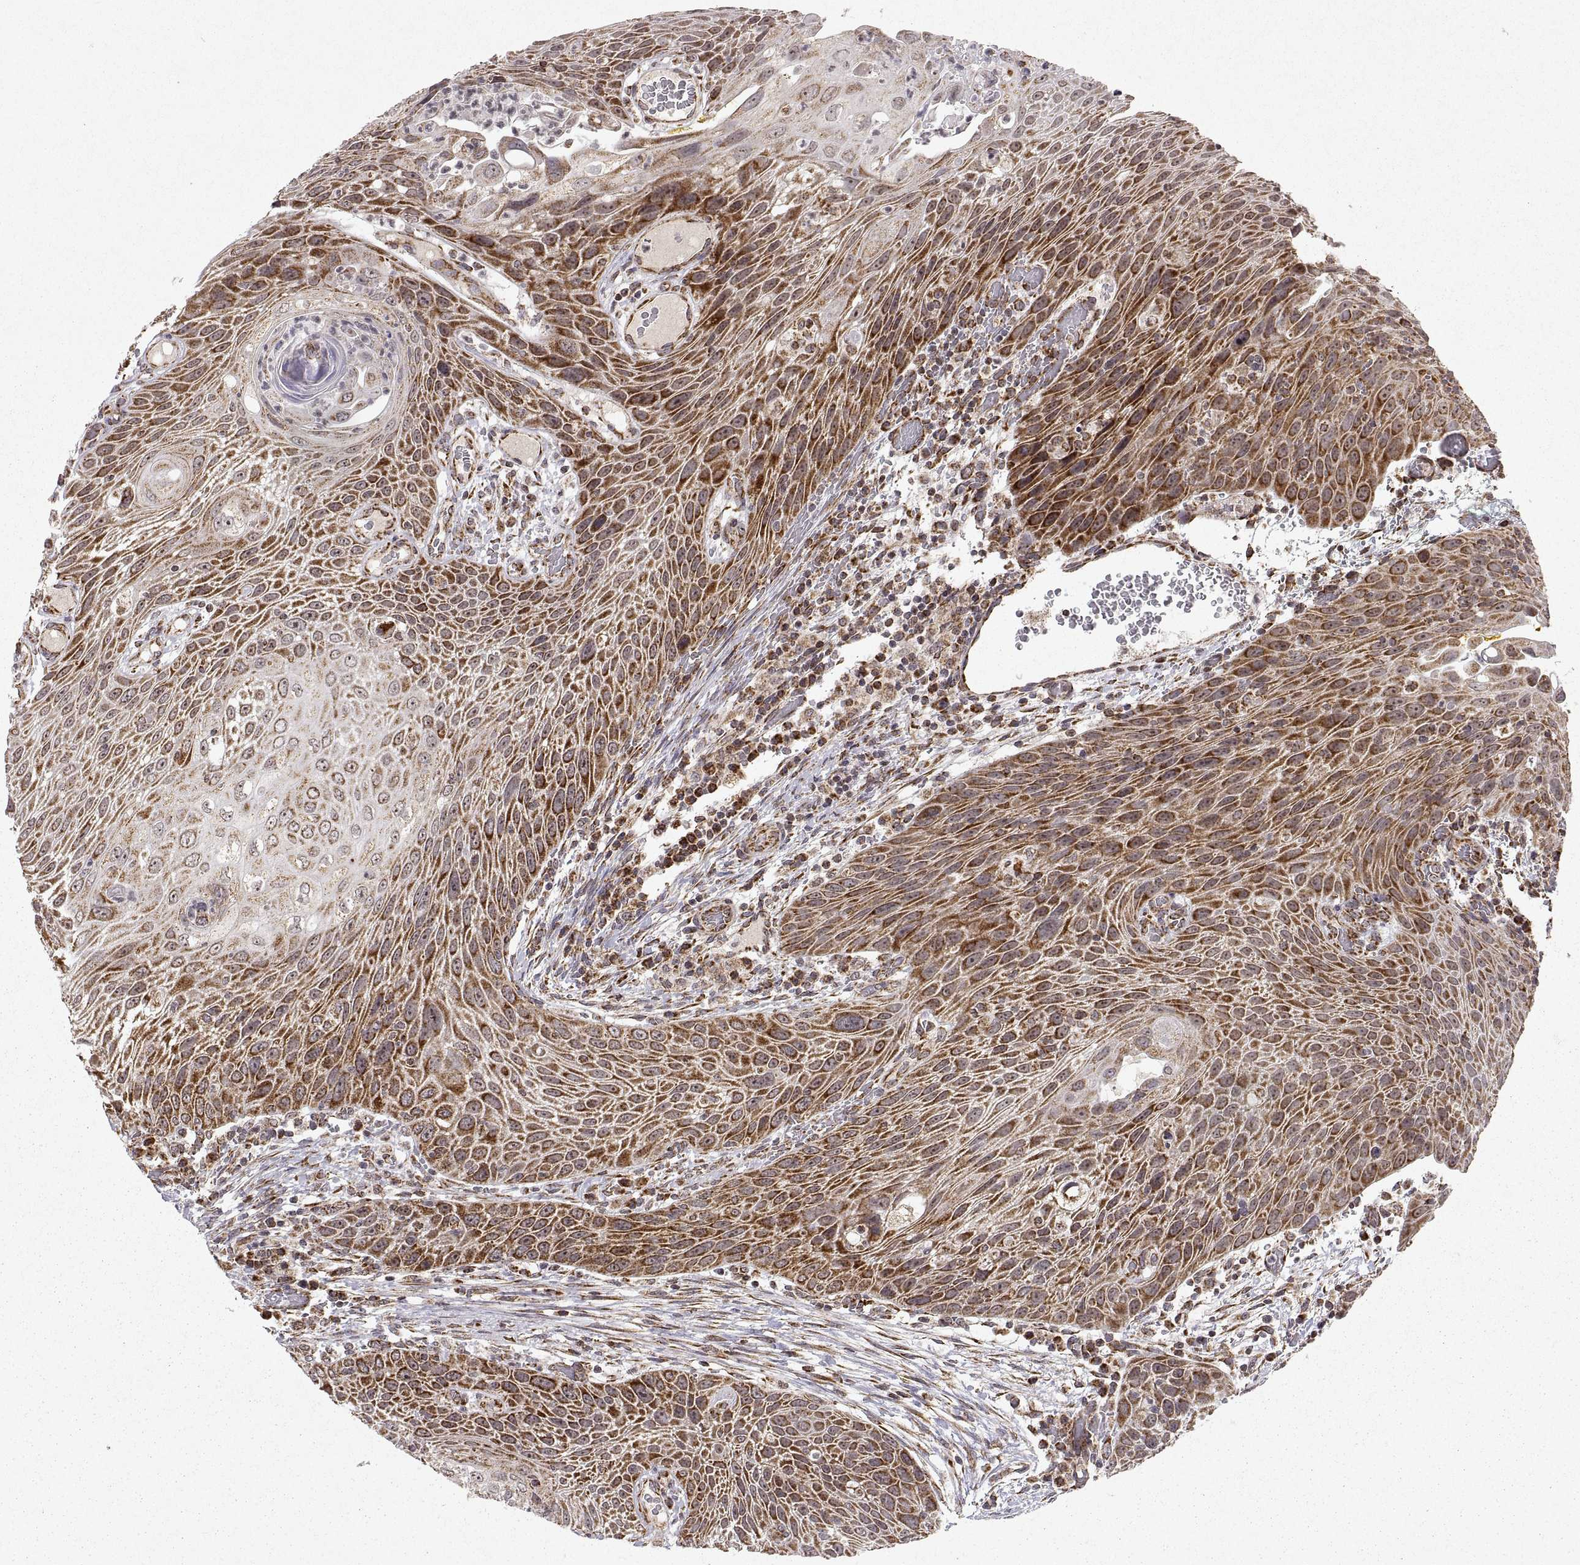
{"staining": {"intensity": "strong", "quantity": ">75%", "location": "cytoplasmic/membranous"}, "tissue": "head and neck cancer", "cell_type": "Tumor cells", "image_type": "cancer", "snomed": [{"axis": "morphology", "description": "Squamous cell carcinoma, NOS"}, {"axis": "topography", "description": "Head-Neck"}], "caption": "The image displays a brown stain indicating the presence of a protein in the cytoplasmic/membranous of tumor cells in head and neck squamous cell carcinoma. Using DAB (brown) and hematoxylin (blue) stains, captured at high magnification using brightfield microscopy.", "gene": "MANBAL", "patient": {"sex": "male", "age": 69}}